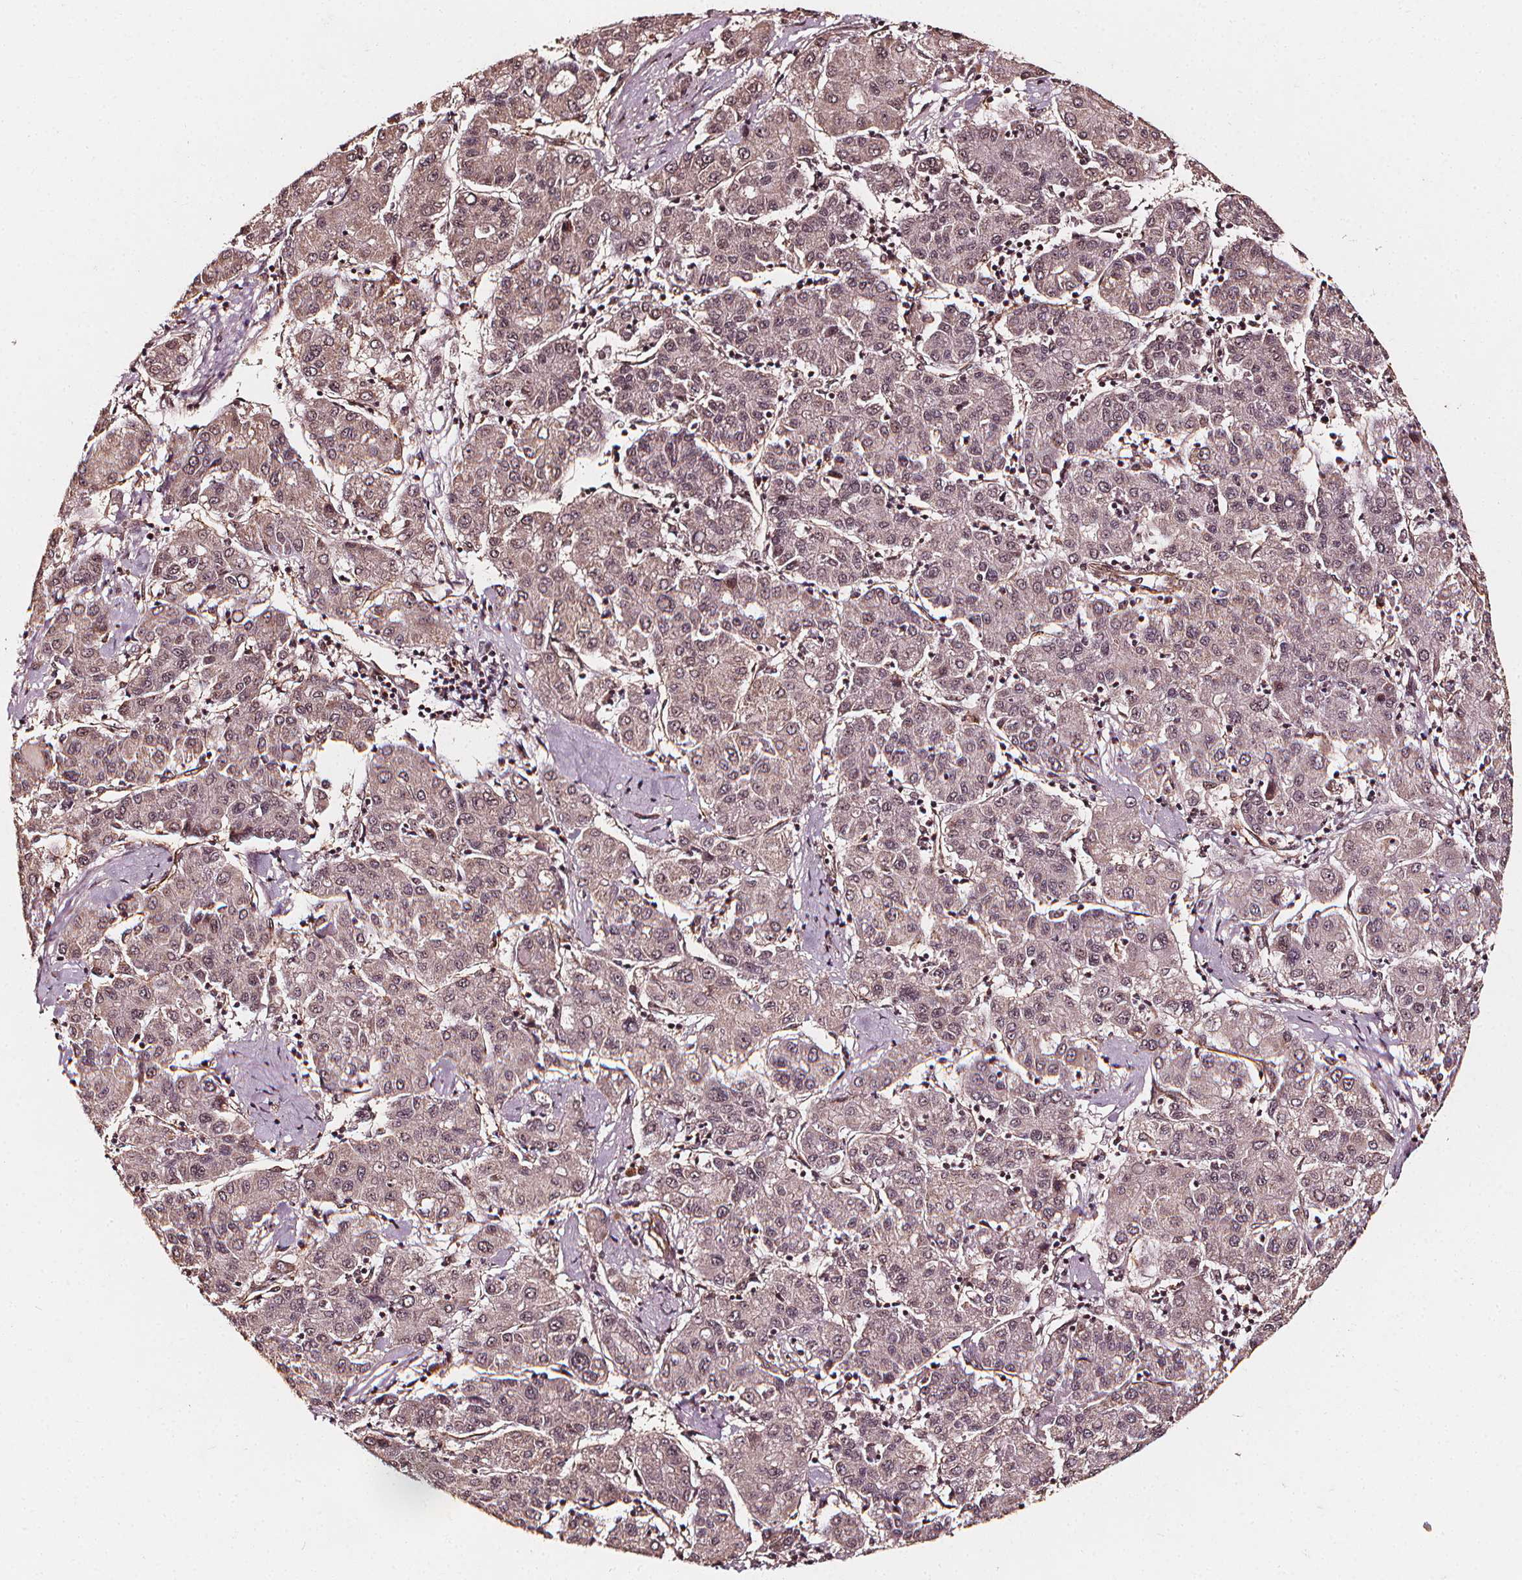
{"staining": {"intensity": "weak", "quantity": ">75%", "location": "cytoplasmic/membranous,nuclear"}, "tissue": "liver cancer", "cell_type": "Tumor cells", "image_type": "cancer", "snomed": [{"axis": "morphology", "description": "Carcinoma, Hepatocellular, NOS"}, {"axis": "topography", "description": "Liver"}], "caption": "Immunohistochemical staining of liver cancer (hepatocellular carcinoma) exhibits low levels of weak cytoplasmic/membranous and nuclear expression in about >75% of tumor cells.", "gene": "EXOSC9", "patient": {"sex": "male", "age": 65}}